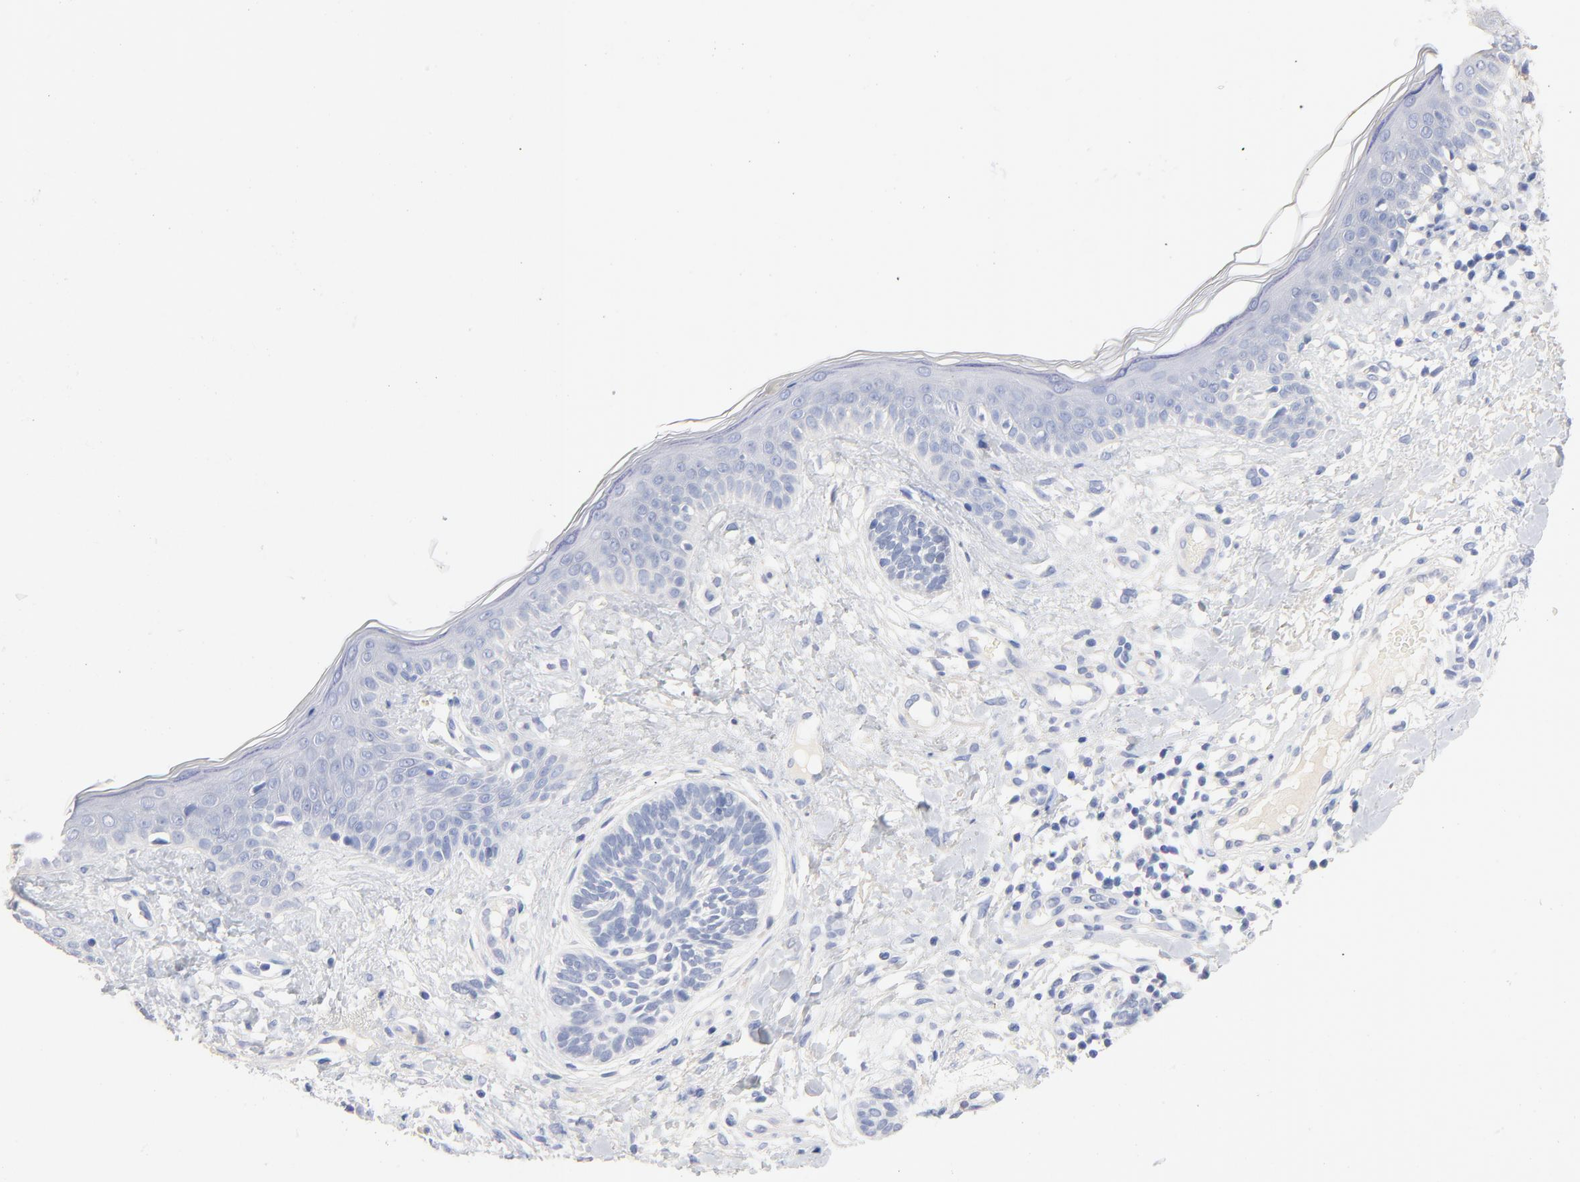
{"staining": {"intensity": "negative", "quantity": "none", "location": "none"}, "tissue": "skin cancer", "cell_type": "Tumor cells", "image_type": "cancer", "snomed": [{"axis": "morphology", "description": "Normal tissue, NOS"}, {"axis": "morphology", "description": "Basal cell carcinoma"}, {"axis": "topography", "description": "Skin"}], "caption": "The photomicrograph exhibits no significant staining in tumor cells of skin cancer.", "gene": "CPS1", "patient": {"sex": "male", "age": 63}}